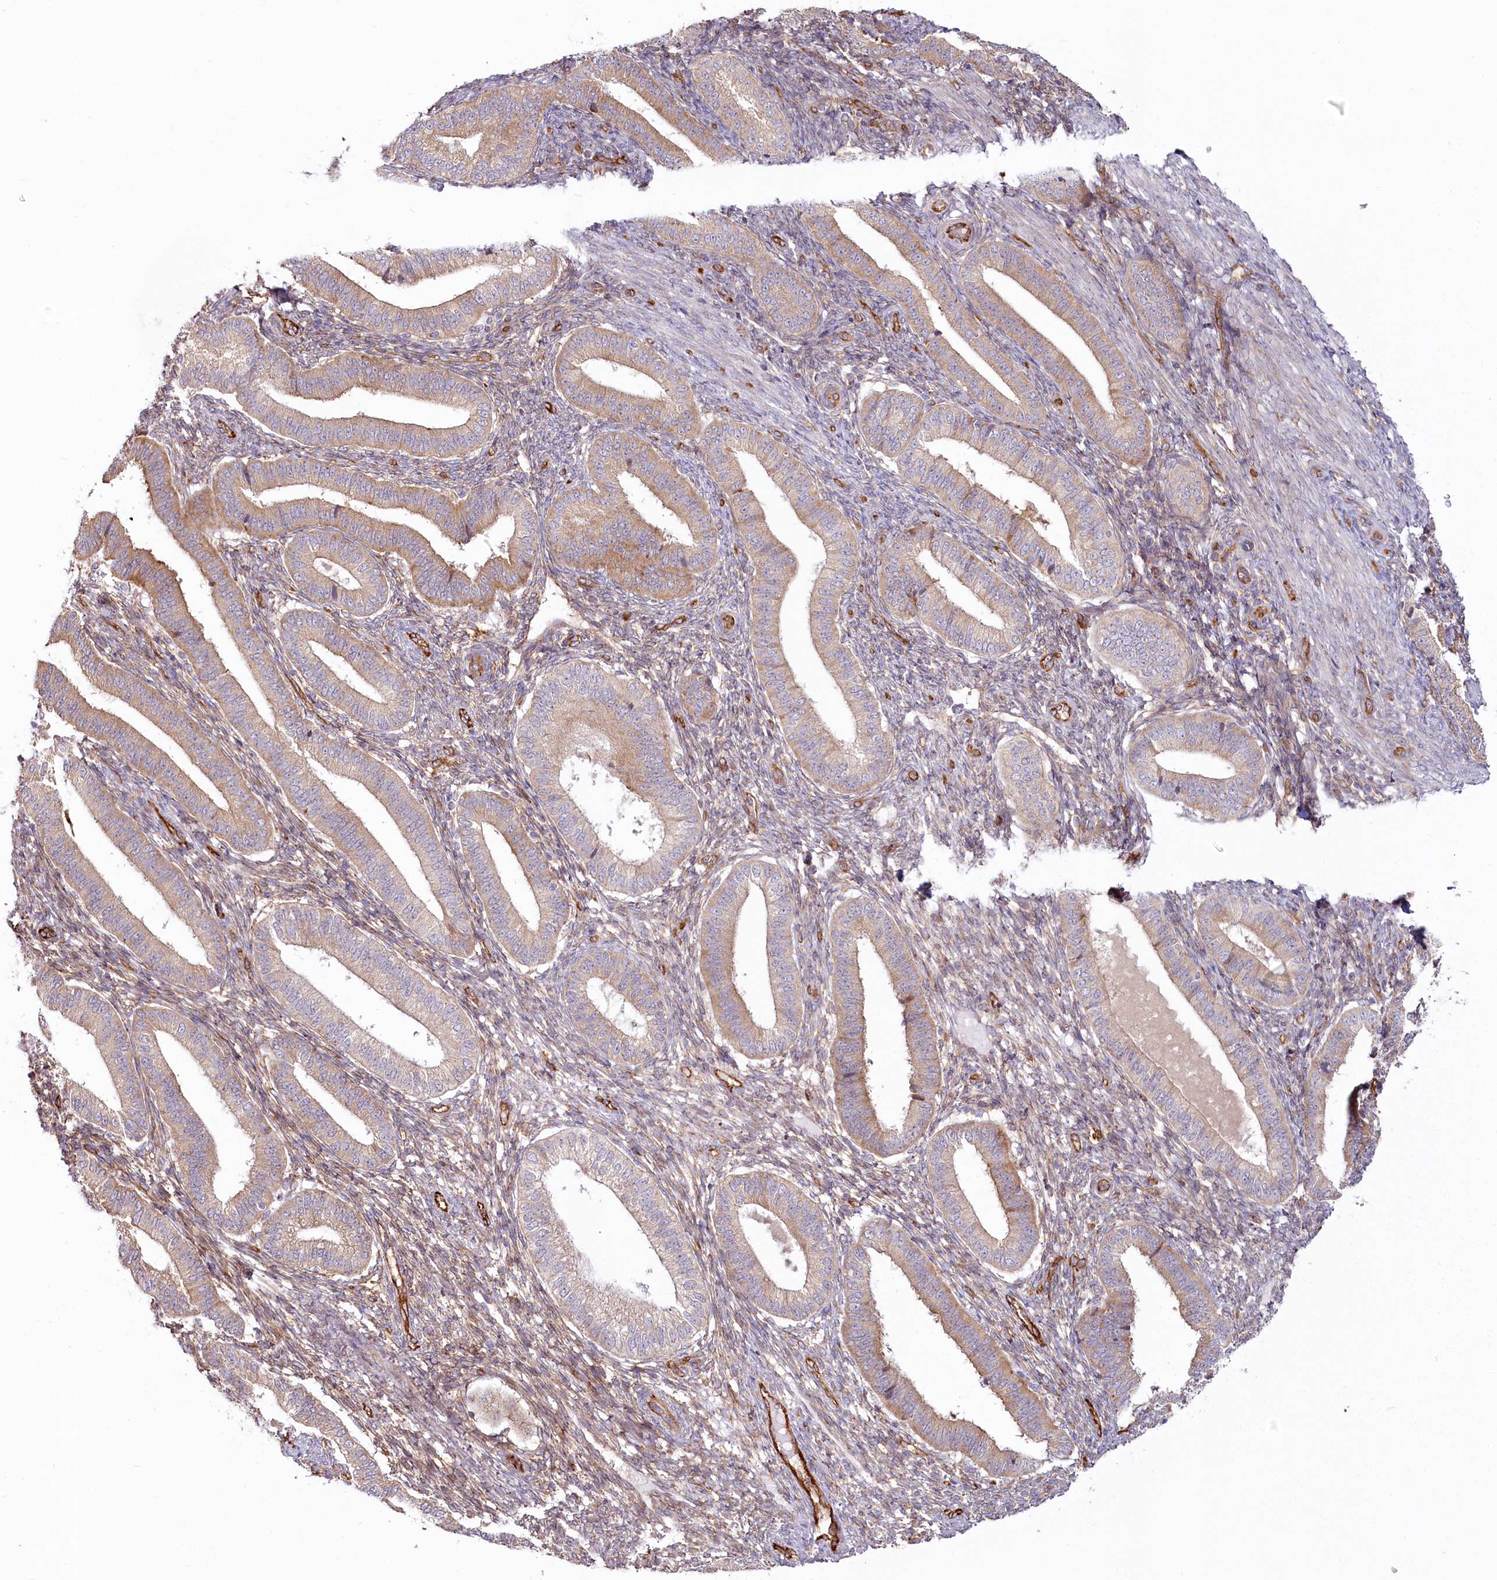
{"staining": {"intensity": "moderate", "quantity": ">75%", "location": "cytoplasmic/membranous"}, "tissue": "endometrium", "cell_type": "Cells in endometrial stroma", "image_type": "normal", "snomed": [{"axis": "morphology", "description": "Normal tissue, NOS"}, {"axis": "topography", "description": "Endometrium"}], "caption": "IHC of benign endometrium exhibits medium levels of moderate cytoplasmic/membranous staining in about >75% of cells in endometrial stroma. (Brightfield microscopy of DAB IHC at high magnification).", "gene": "HARS2", "patient": {"sex": "female", "age": 39}}